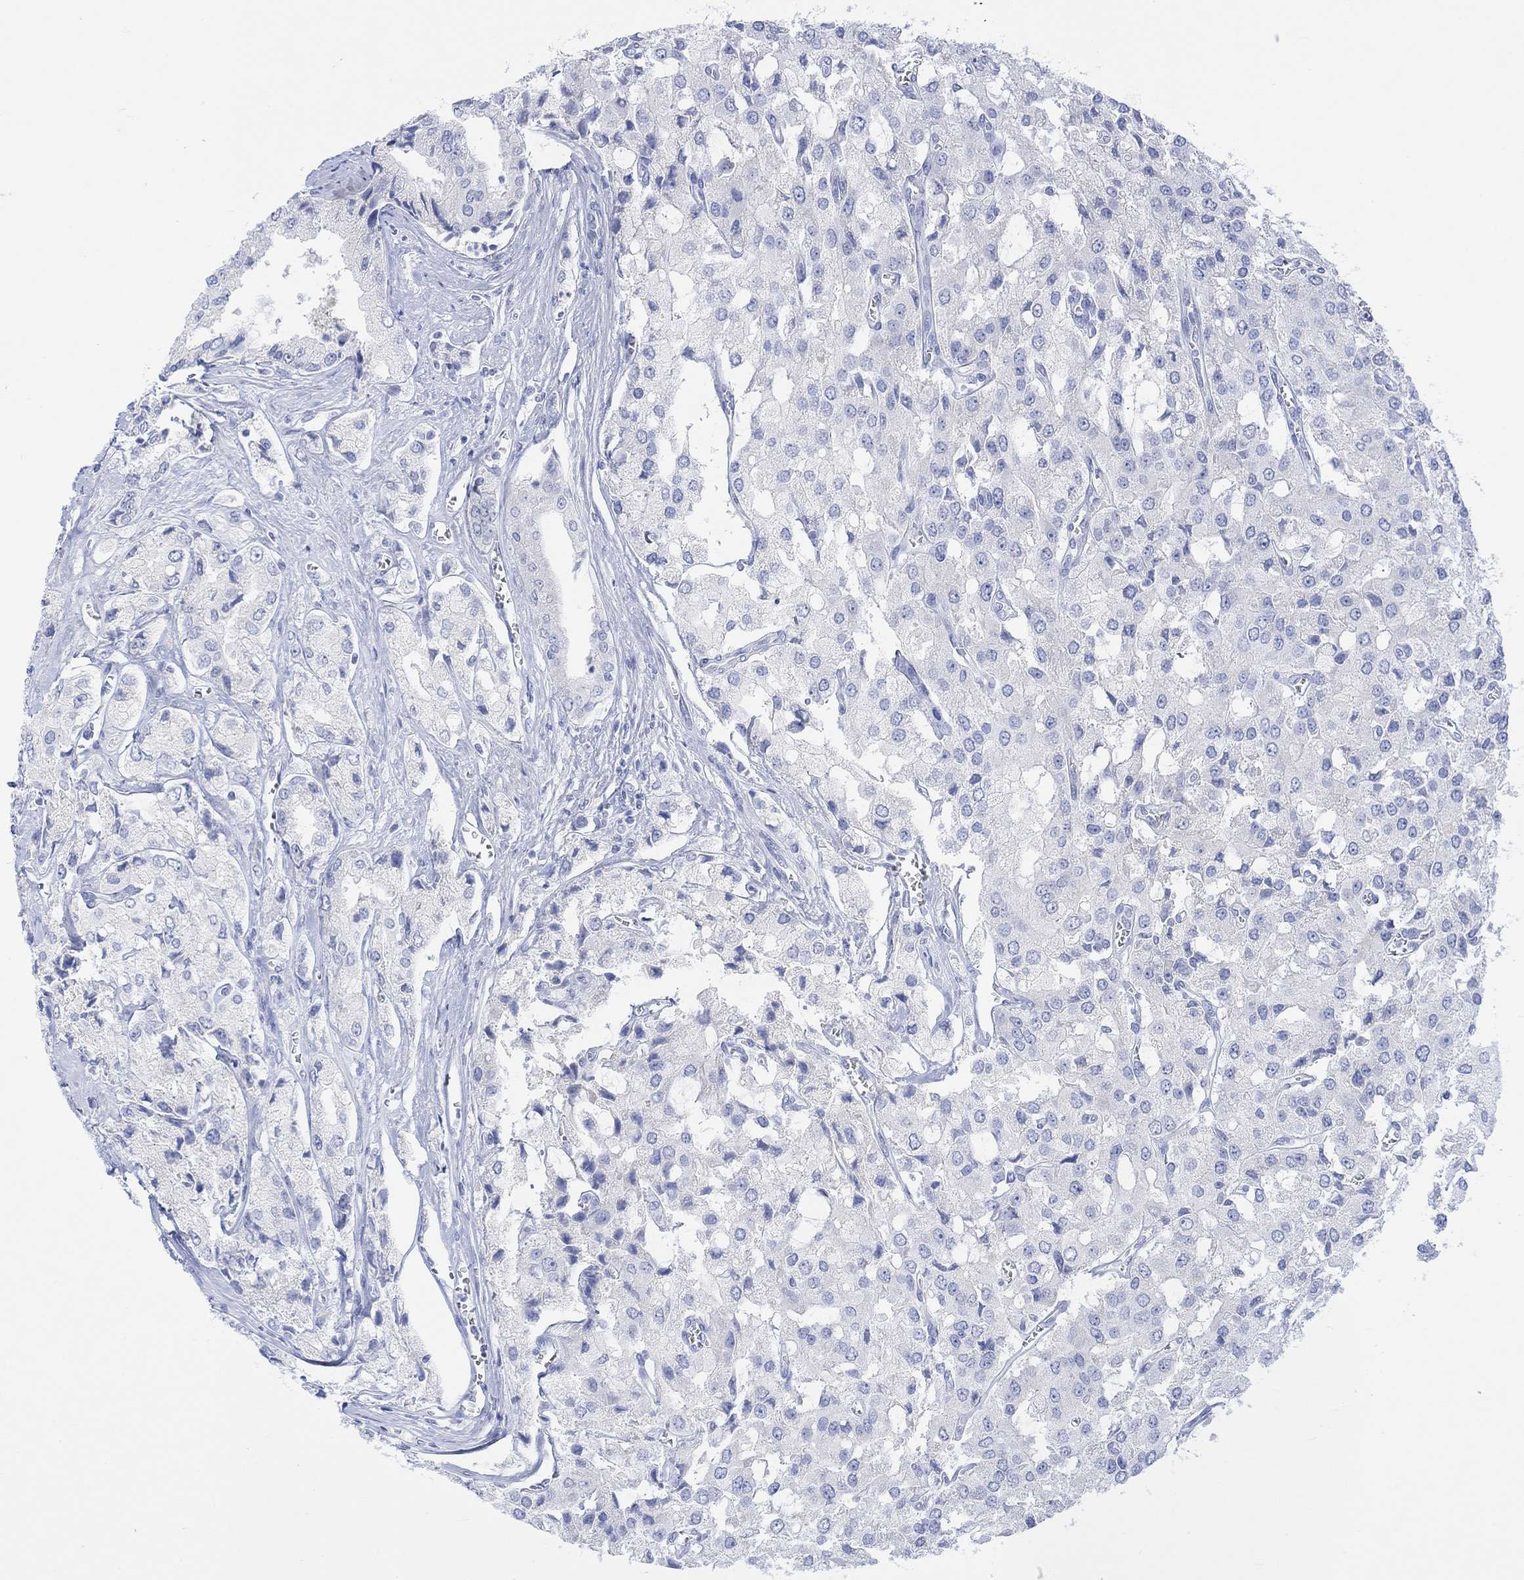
{"staining": {"intensity": "negative", "quantity": "none", "location": "none"}, "tissue": "prostate cancer", "cell_type": "Tumor cells", "image_type": "cancer", "snomed": [{"axis": "morphology", "description": "Adenocarcinoma, NOS"}, {"axis": "topography", "description": "Prostate and seminal vesicle, NOS"}, {"axis": "topography", "description": "Prostate"}], "caption": "The micrograph exhibits no significant positivity in tumor cells of prostate adenocarcinoma. The staining is performed using DAB brown chromogen with nuclei counter-stained in using hematoxylin.", "gene": "CALCA", "patient": {"sex": "male", "age": 67}}